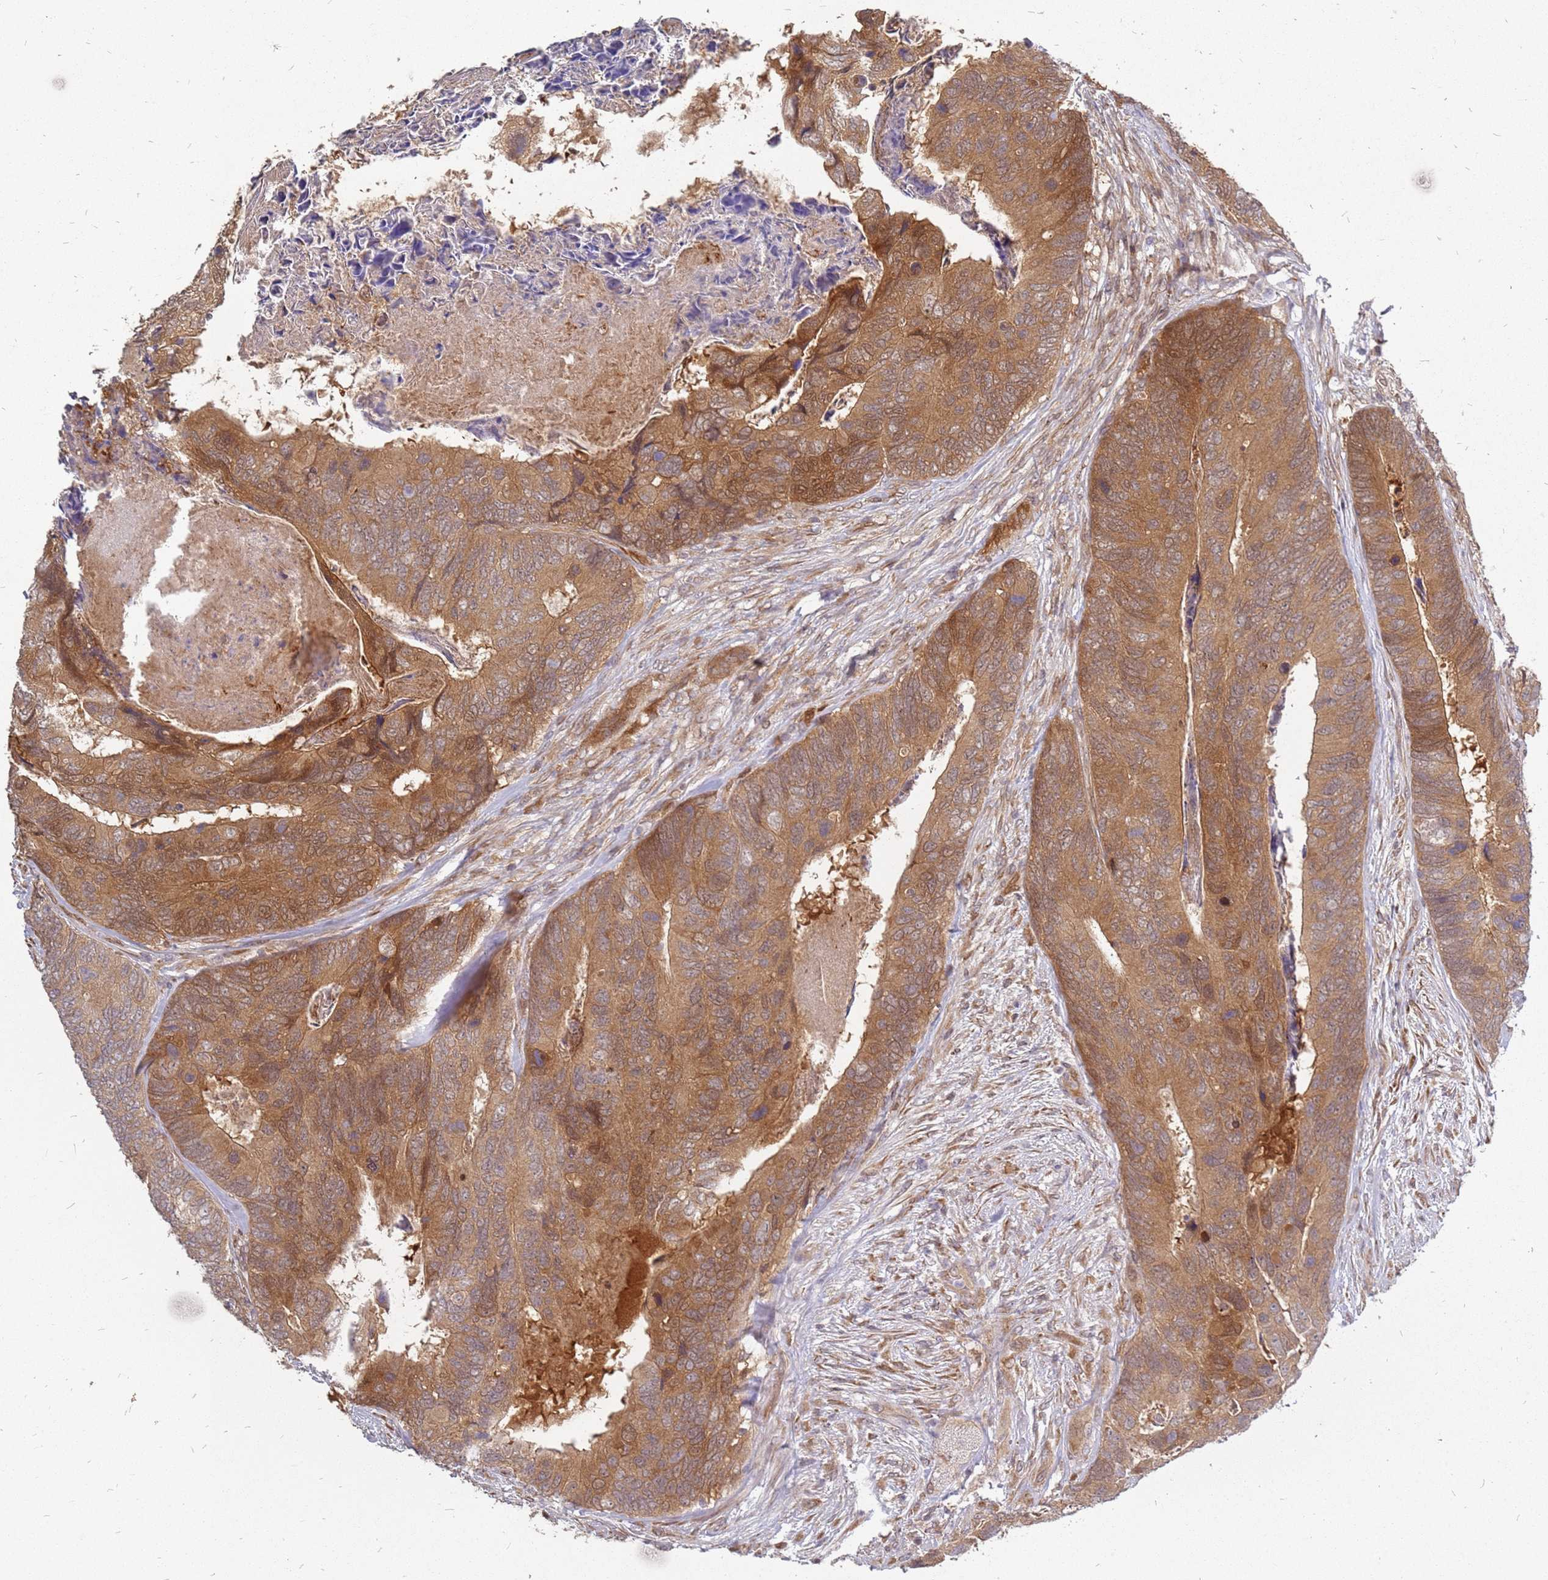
{"staining": {"intensity": "moderate", "quantity": ">75%", "location": "cytoplasmic/membranous"}, "tissue": "colorectal cancer", "cell_type": "Tumor cells", "image_type": "cancer", "snomed": [{"axis": "morphology", "description": "Adenocarcinoma, NOS"}, {"axis": "topography", "description": "Colon"}], "caption": "Human adenocarcinoma (colorectal) stained for a protein (brown) reveals moderate cytoplasmic/membranous positive positivity in approximately >75% of tumor cells.", "gene": "NUDT14", "patient": {"sex": "female", "age": 67}}